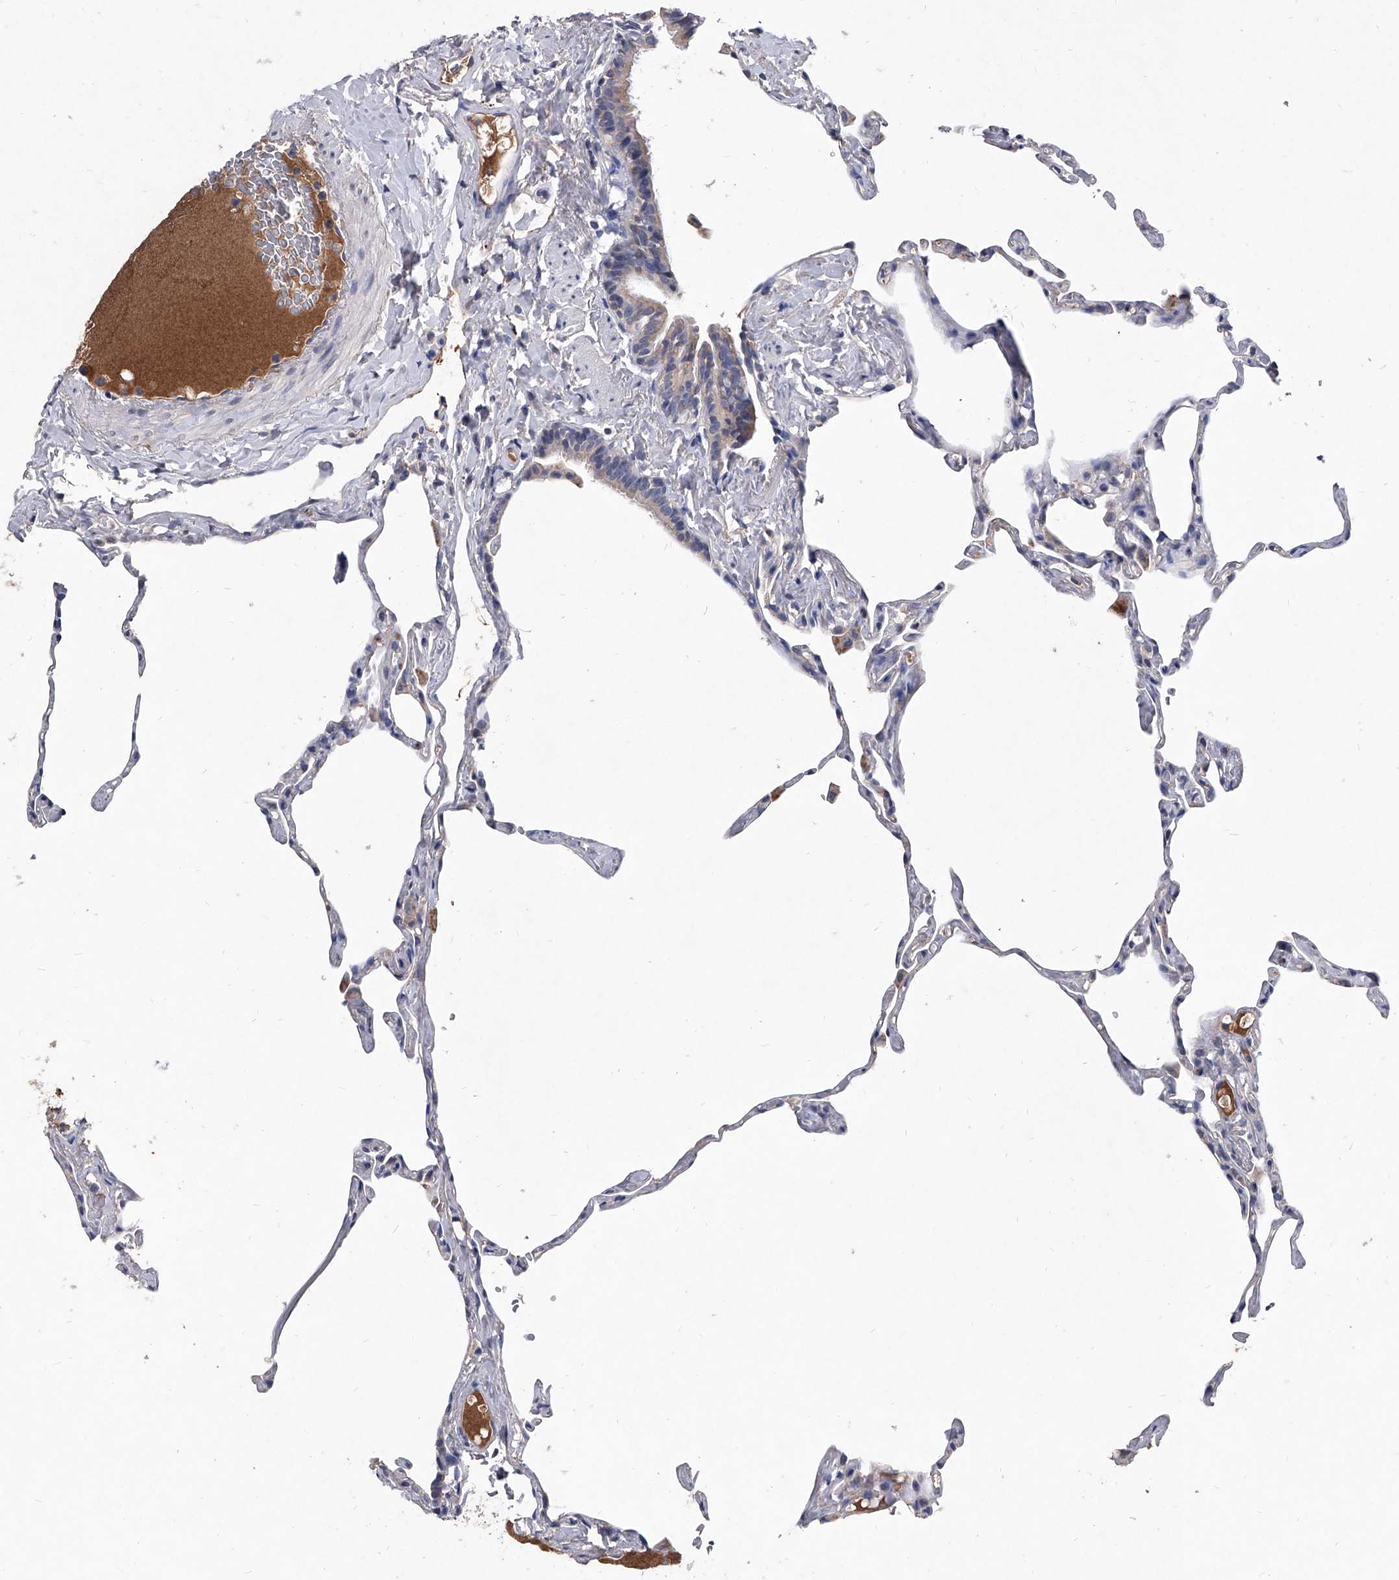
{"staining": {"intensity": "negative", "quantity": "none", "location": "none"}, "tissue": "lung", "cell_type": "Alveolar cells", "image_type": "normal", "snomed": [{"axis": "morphology", "description": "Normal tissue, NOS"}, {"axis": "topography", "description": "Lung"}], "caption": "This is a image of immunohistochemistry staining of unremarkable lung, which shows no positivity in alveolar cells. (Stains: DAB (3,3'-diaminobenzidine) immunohistochemistry (IHC) with hematoxylin counter stain, Microscopy: brightfield microscopy at high magnification).", "gene": "C5", "patient": {"sex": "male", "age": 65}}